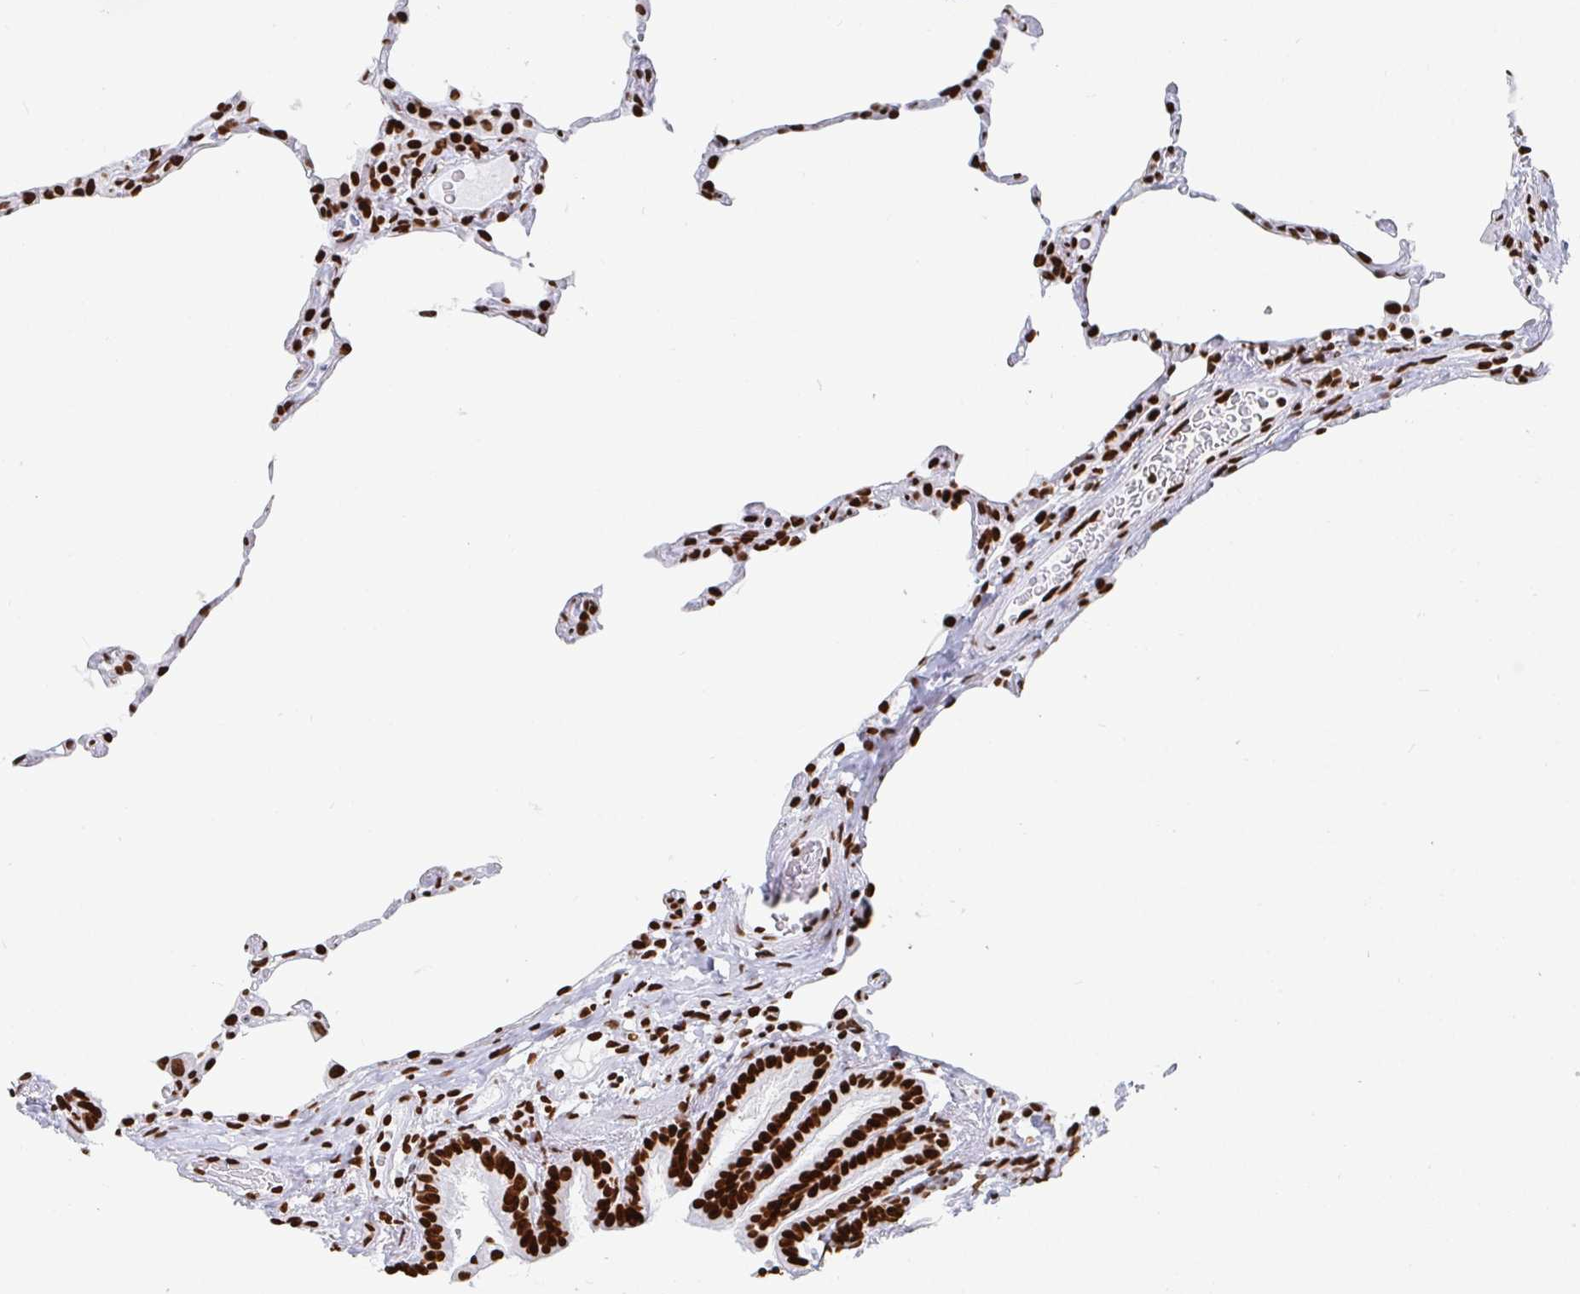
{"staining": {"intensity": "strong", "quantity": ">75%", "location": "nuclear"}, "tissue": "lung", "cell_type": "Alveolar cells", "image_type": "normal", "snomed": [{"axis": "morphology", "description": "Normal tissue, NOS"}, {"axis": "topography", "description": "Lung"}], "caption": "Lung stained for a protein (brown) reveals strong nuclear positive positivity in about >75% of alveolar cells.", "gene": "EWSR1", "patient": {"sex": "female", "age": 57}}